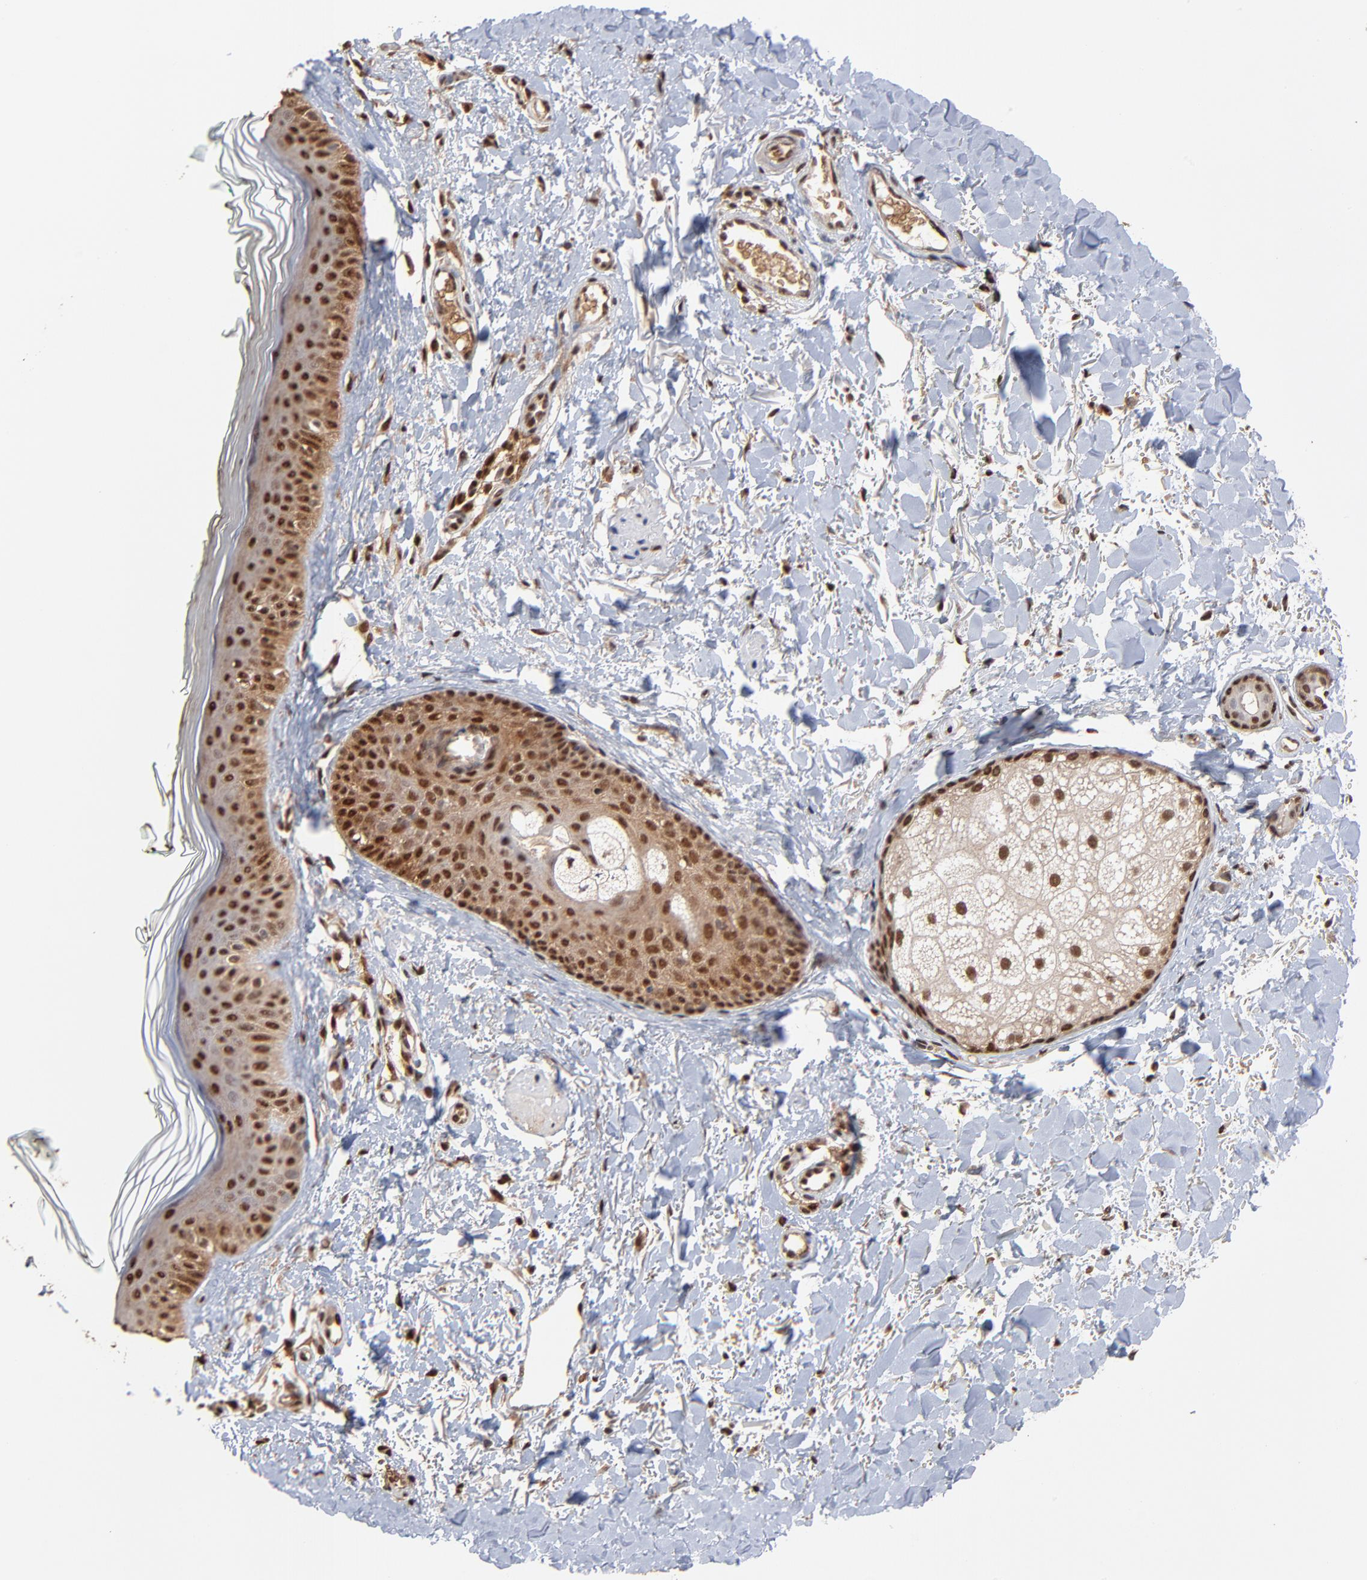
{"staining": {"intensity": "moderate", "quantity": ">75%", "location": "cytoplasmic/membranous,nuclear"}, "tissue": "skin", "cell_type": "Fibroblasts", "image_type": "normal", "snomed": [{"axis": "morphology", "description": "Normal tissue, NOS"}, {"axis": "topography", "description": "Skin"}], "caption": "Immunohistochemical staining of unremarkable human skin displays moderate cytoplasmic/membranous,nuclear protein positivity in about >75% of fibroblasts. The staining was performed using DAB, with brown indicating positive protein expression. Nuclei are stained blue with hematoxylin.", "gene": "CASP1", "patient": {"sex": "male", "age": 71}}